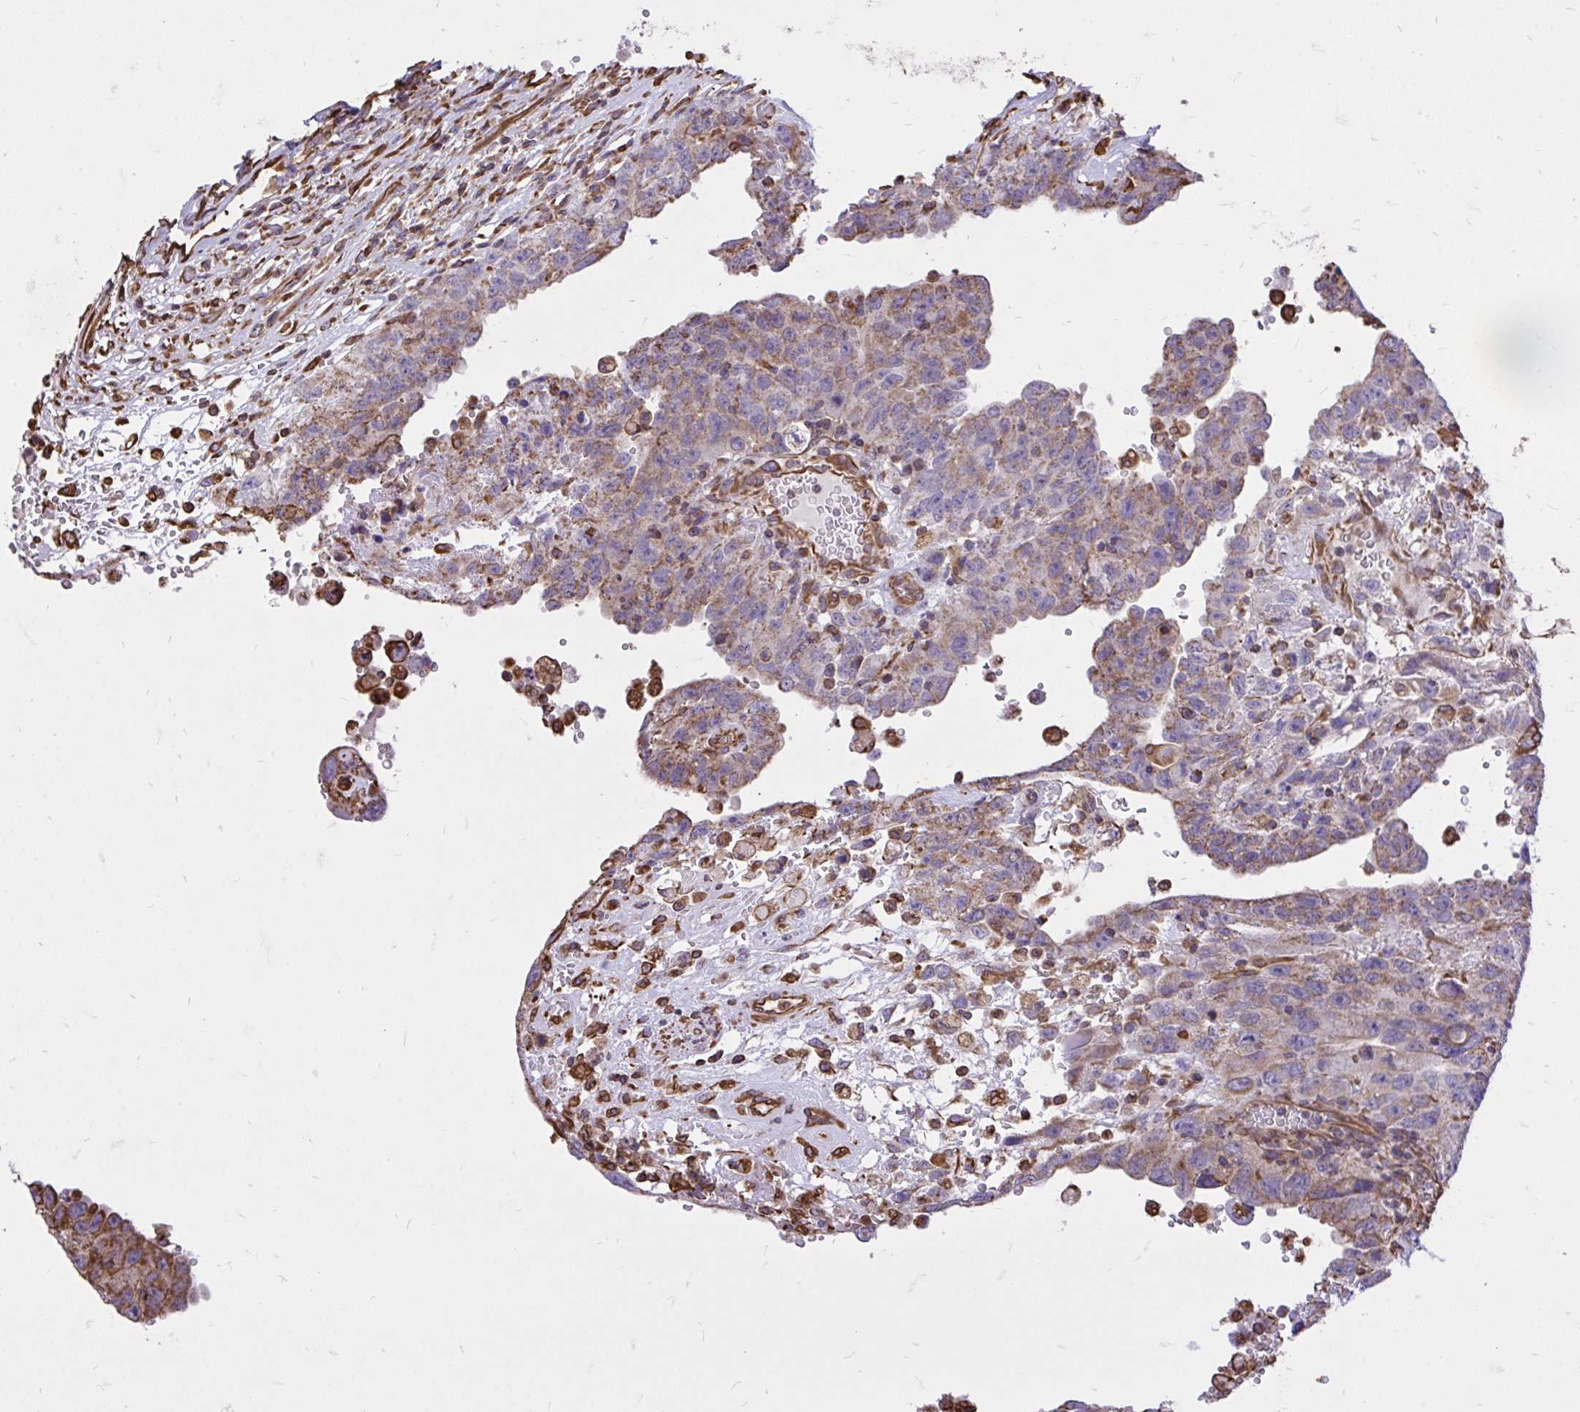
{"staining": {"intensity": "moderate", "quantity": "<25%", "location": "cytoplasmic/membranous"}, "tissue": "testis cancer", "cell_type": "Tumor cells", "image_type": "cancer", "snomed": [{"axis": "morphology", "description": "Carcinoma, Embryonal, NOS"}, {"axis": "topography", "description": "Testis"}], "caption": "Tumor cells show low levels of moderate cytoplasmic/membranous expression in approximately <25% of cells in testis embryonal carcinoma. (Brightfield microscopy of DAB IHC at high magnification).", "gene": "RNF103", "patient": {"sex": "male", "age": 26}}